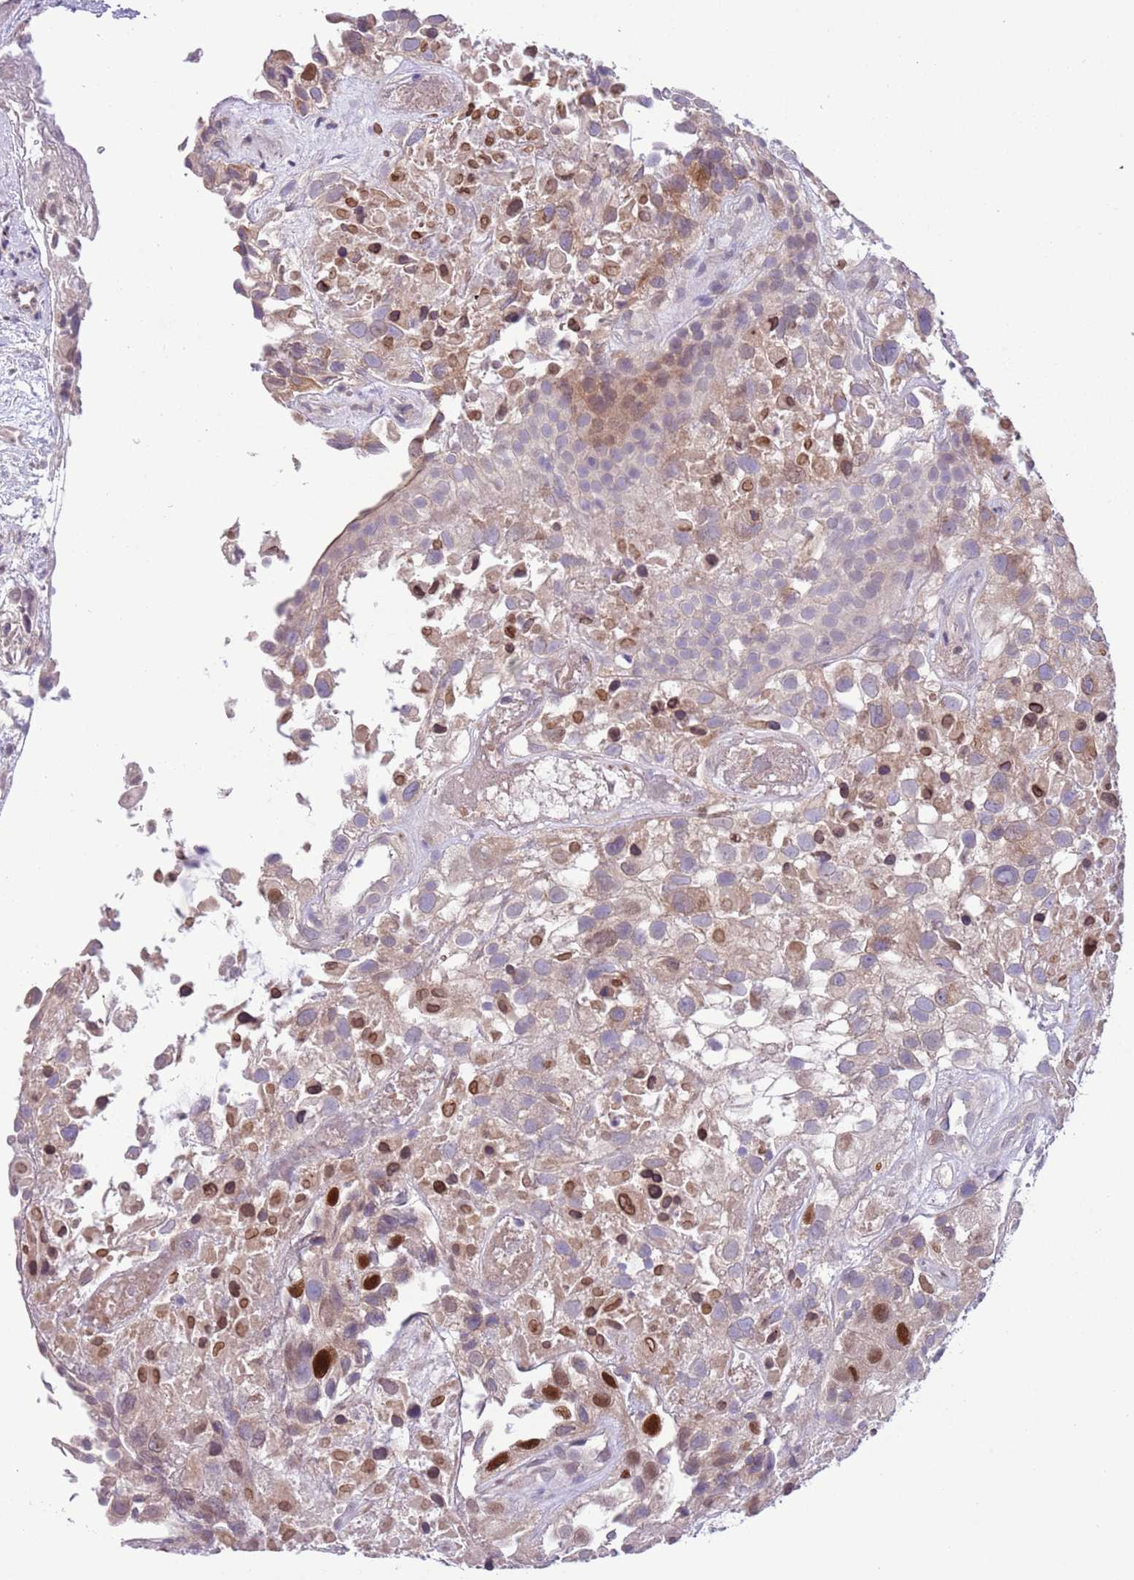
{"staining": {"intensity": "moderate", "quantity": "<25%", "location": "cytoplasmic/membranous,nuclear"}, "tissue": "urothelial cancer", "cell_type": "Tumor cells", "image_type": "cancer", "snomed": [{"axis": "morphology", "description": "Urothelial carcinoma, High grade"}, {"axis": "topography", "description": "Urinary bladder"}], "caption": "Human urothelial carcinoma (high-grade) stained for a protein (brown) demonstrates moderate cytoplasmic/membranous and nuclear positive expression in approximately <25% of tumor cells.", "gene": "CCND2", "patient": {"sex": "male", "age": 56}}